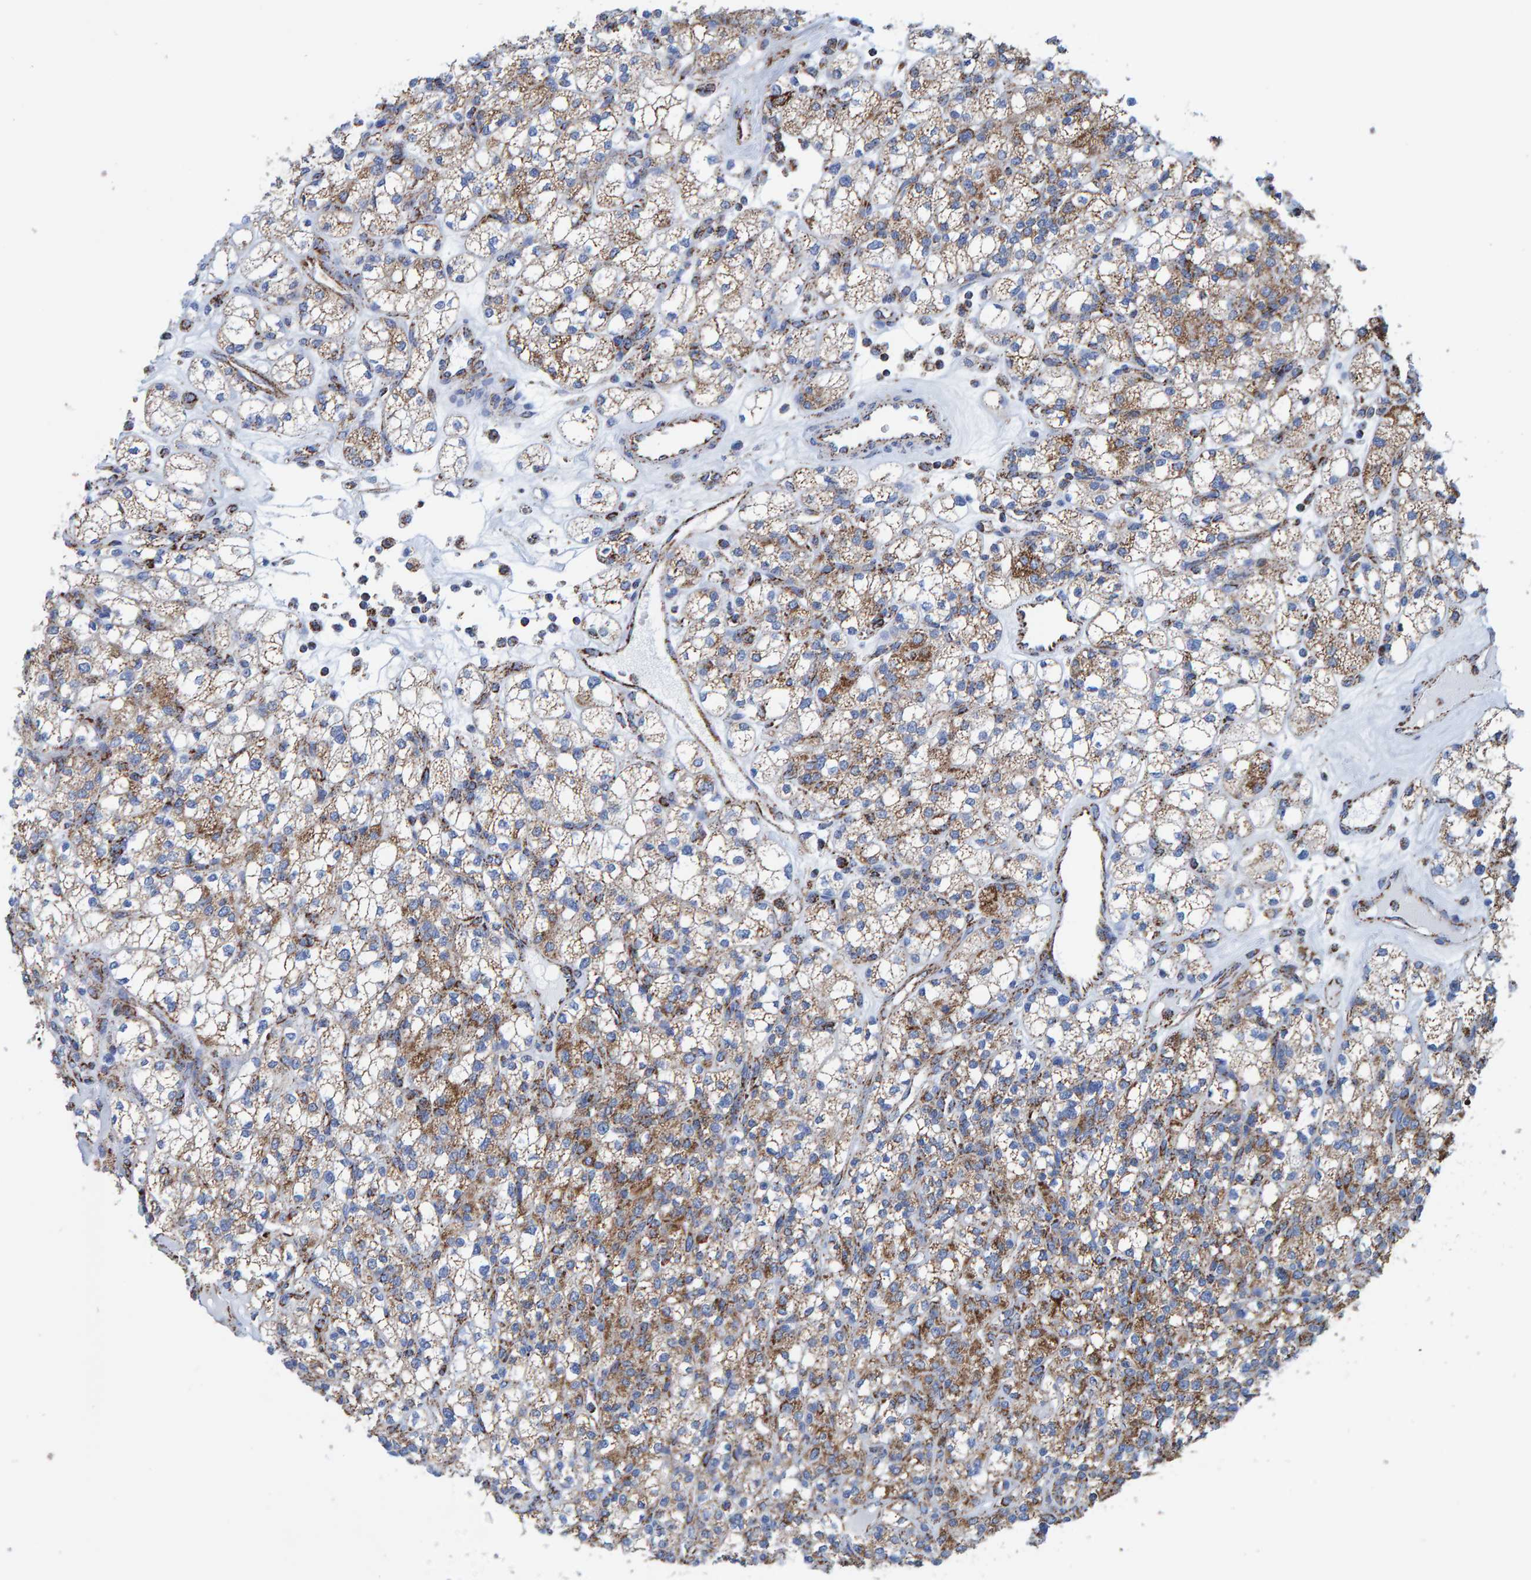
{"staining": {"intensity": "moderate", "quantity": ">75%", "location": "cytoplasmic/membranous"}, "tissue": "renal cancer", "cell_type": "Tumor cells", "image_type": "cancer", "snomed": [{"axis": "morphology", "description": "Adenocarcinoma, NOS"}, {"axis": "topography", "description": "Kidney"}], "caption": "Renal adenocarcinoma was stained to show a protein in brown. There is medium levels of moderate cytoplasmic/membranous staining in approximately >75% of tumor cells.", "gene": "ENSG00000262660", "patient": {"sex": "male", "age": 77}}